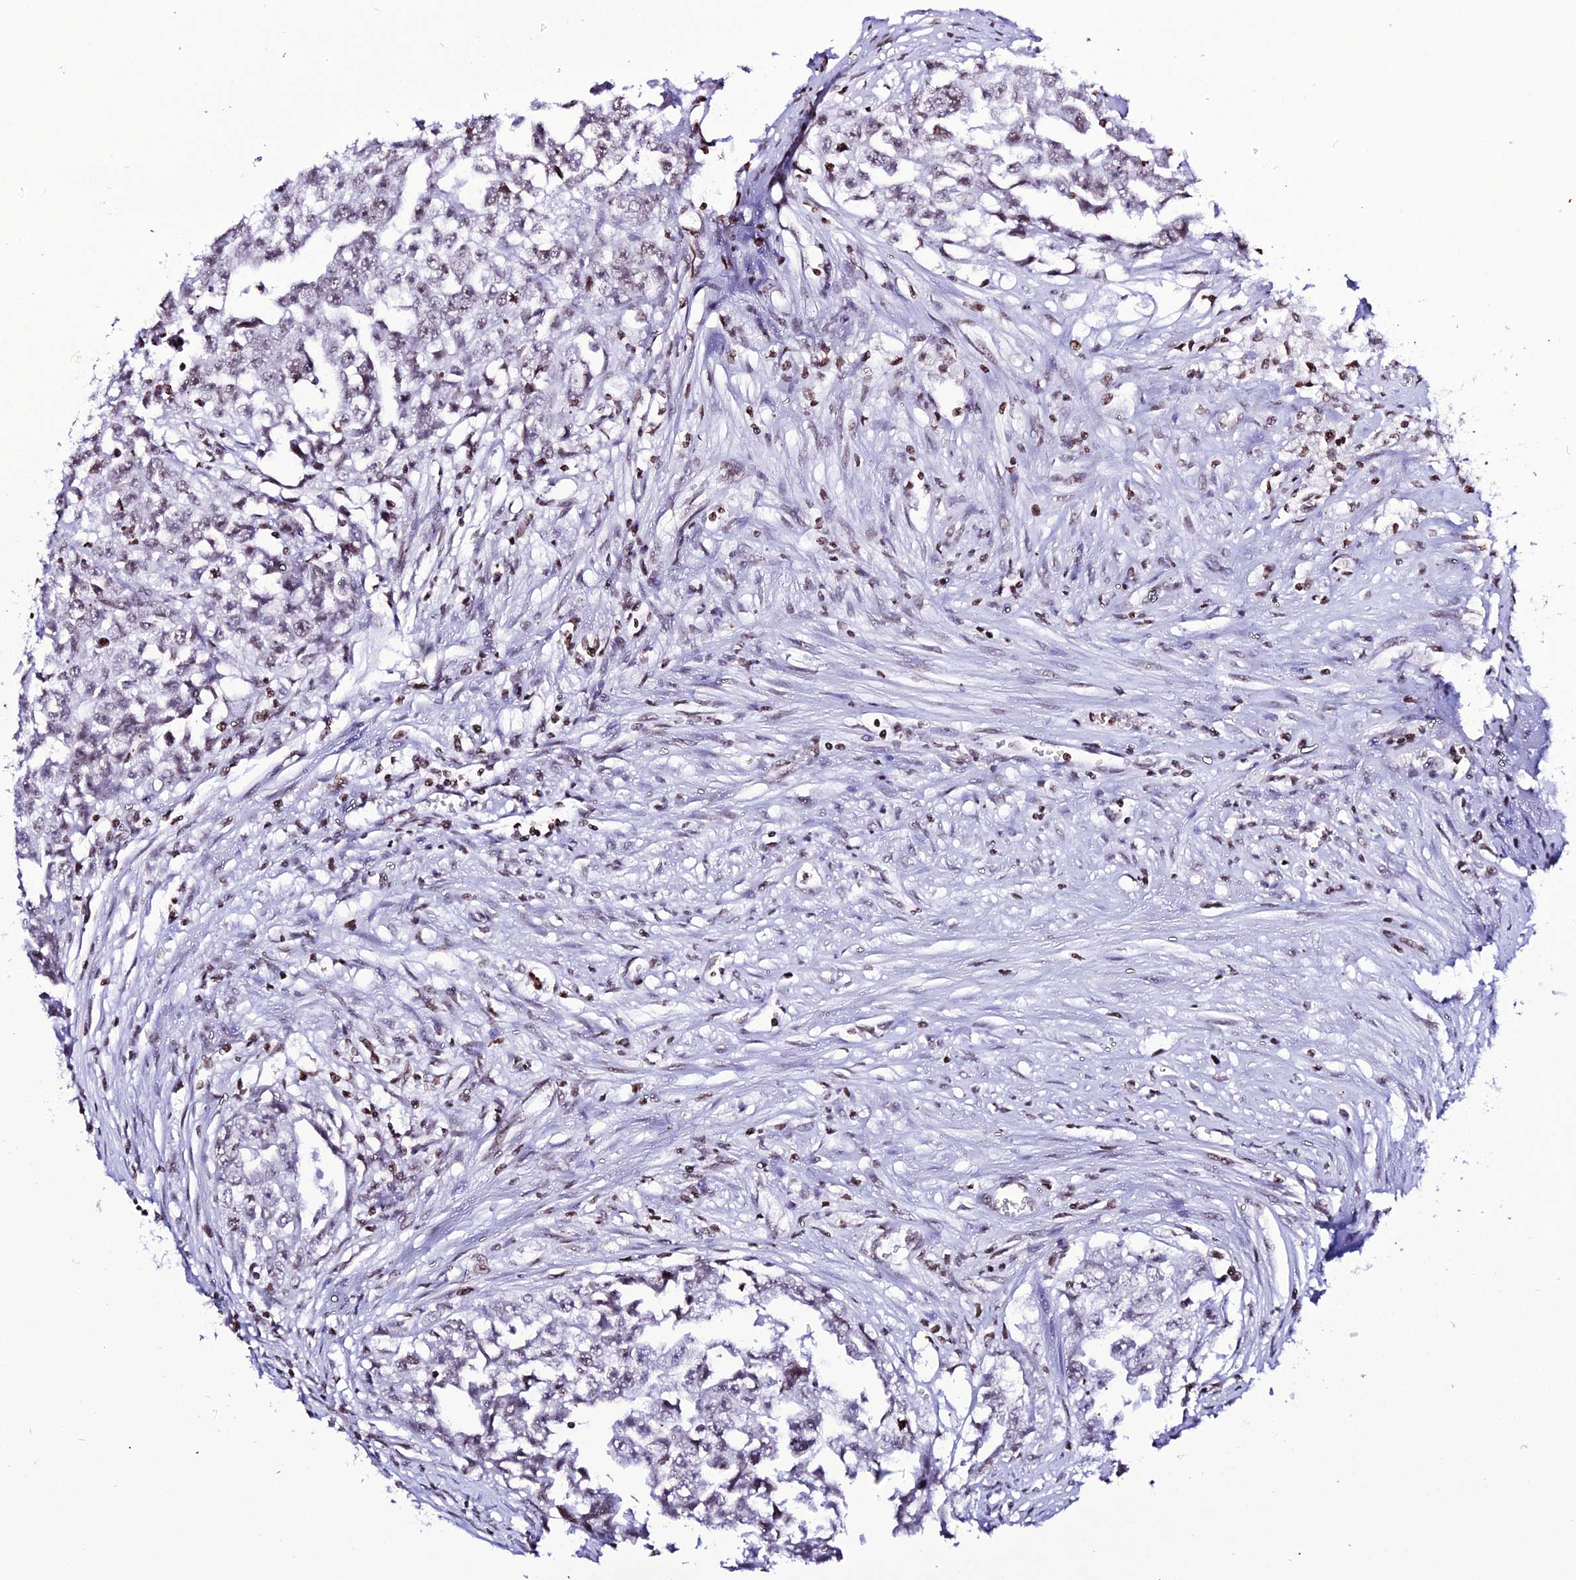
{"staining": {"intensity": "weak", "quantity": "25%-75%", "location": "nuclear"}, "tissue": "testis cancer", "cell_type": "Tumor cells", "image_type": "cancer", "snomed": [{"axis": "morphology", "description": "Seminoma, NOS"}, {"axis": "morphology", "description": "Carcinoma, Embryonal, NOS"}, {"axis": "topography", "description": "Testis"}], "caption": "Protein expression analysis of testis embryonal carcinoma shows weak nuclear staining in about 25%-75% of tumor cells. (DAB IHC with brightfield microscopy, high magnification).", "gene": "MACROH2A2", "patient": {"sex": "male", "age": 43}}